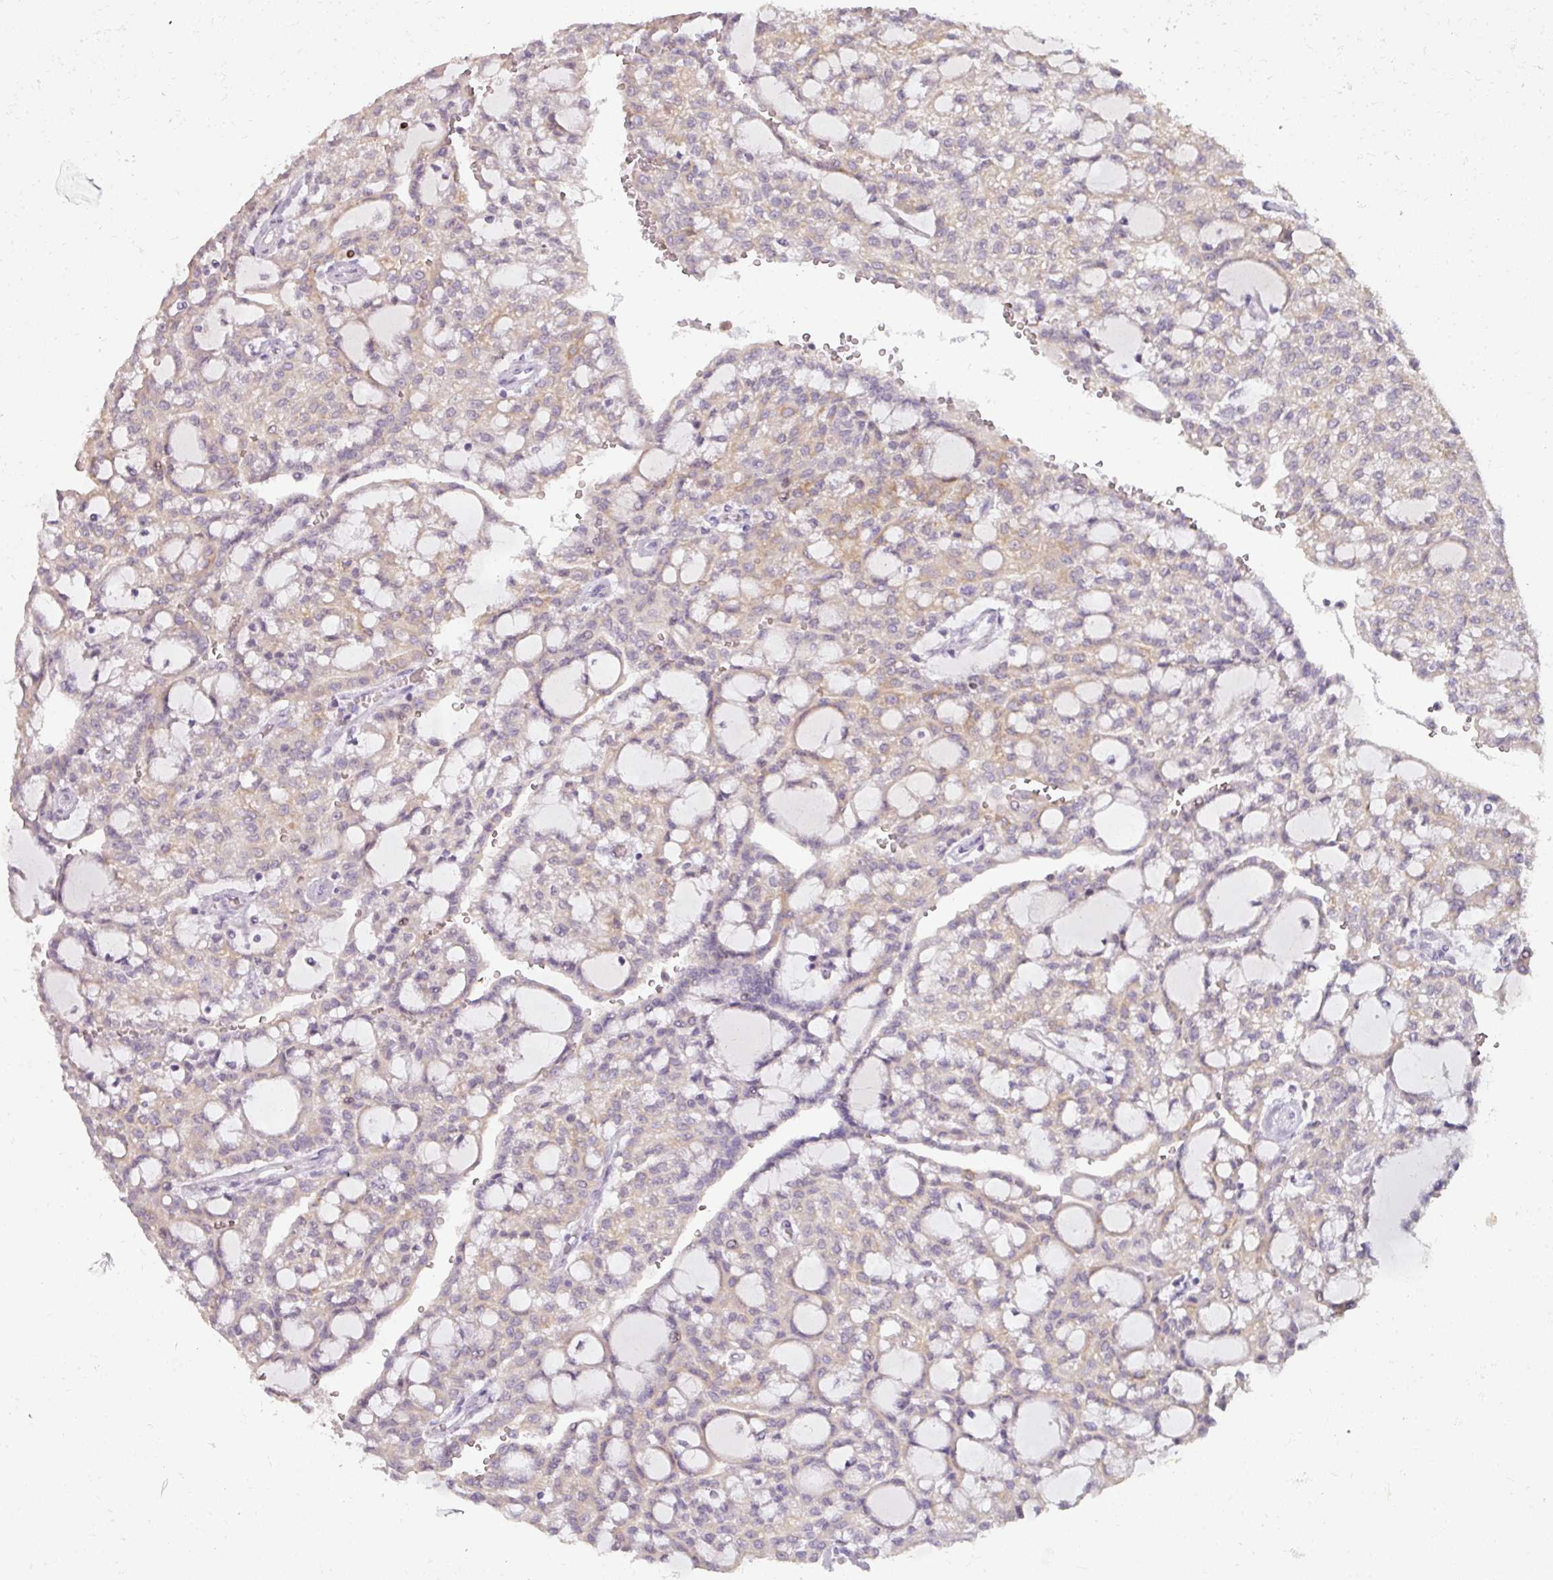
{"staining": {"intensity": "weak", "quantity": "25%-75%", "location": "cytoplasmic/membranous"}, "tissue": "renal cancer", "cell_type": "Tumor cells", "image_type": "cancer", "snomed": [{"axis": "morphology", "description": "Adenocarcinoma, NOS"}, {"axis": "topography", "description": "Kidney"}], "caption": "Adenocarcinoma (renal) stained with a protein marker exhibits weak staining in tumor cells.", "gene": "GTF2H3", "patient": {"sex": "male", "age": 63}}